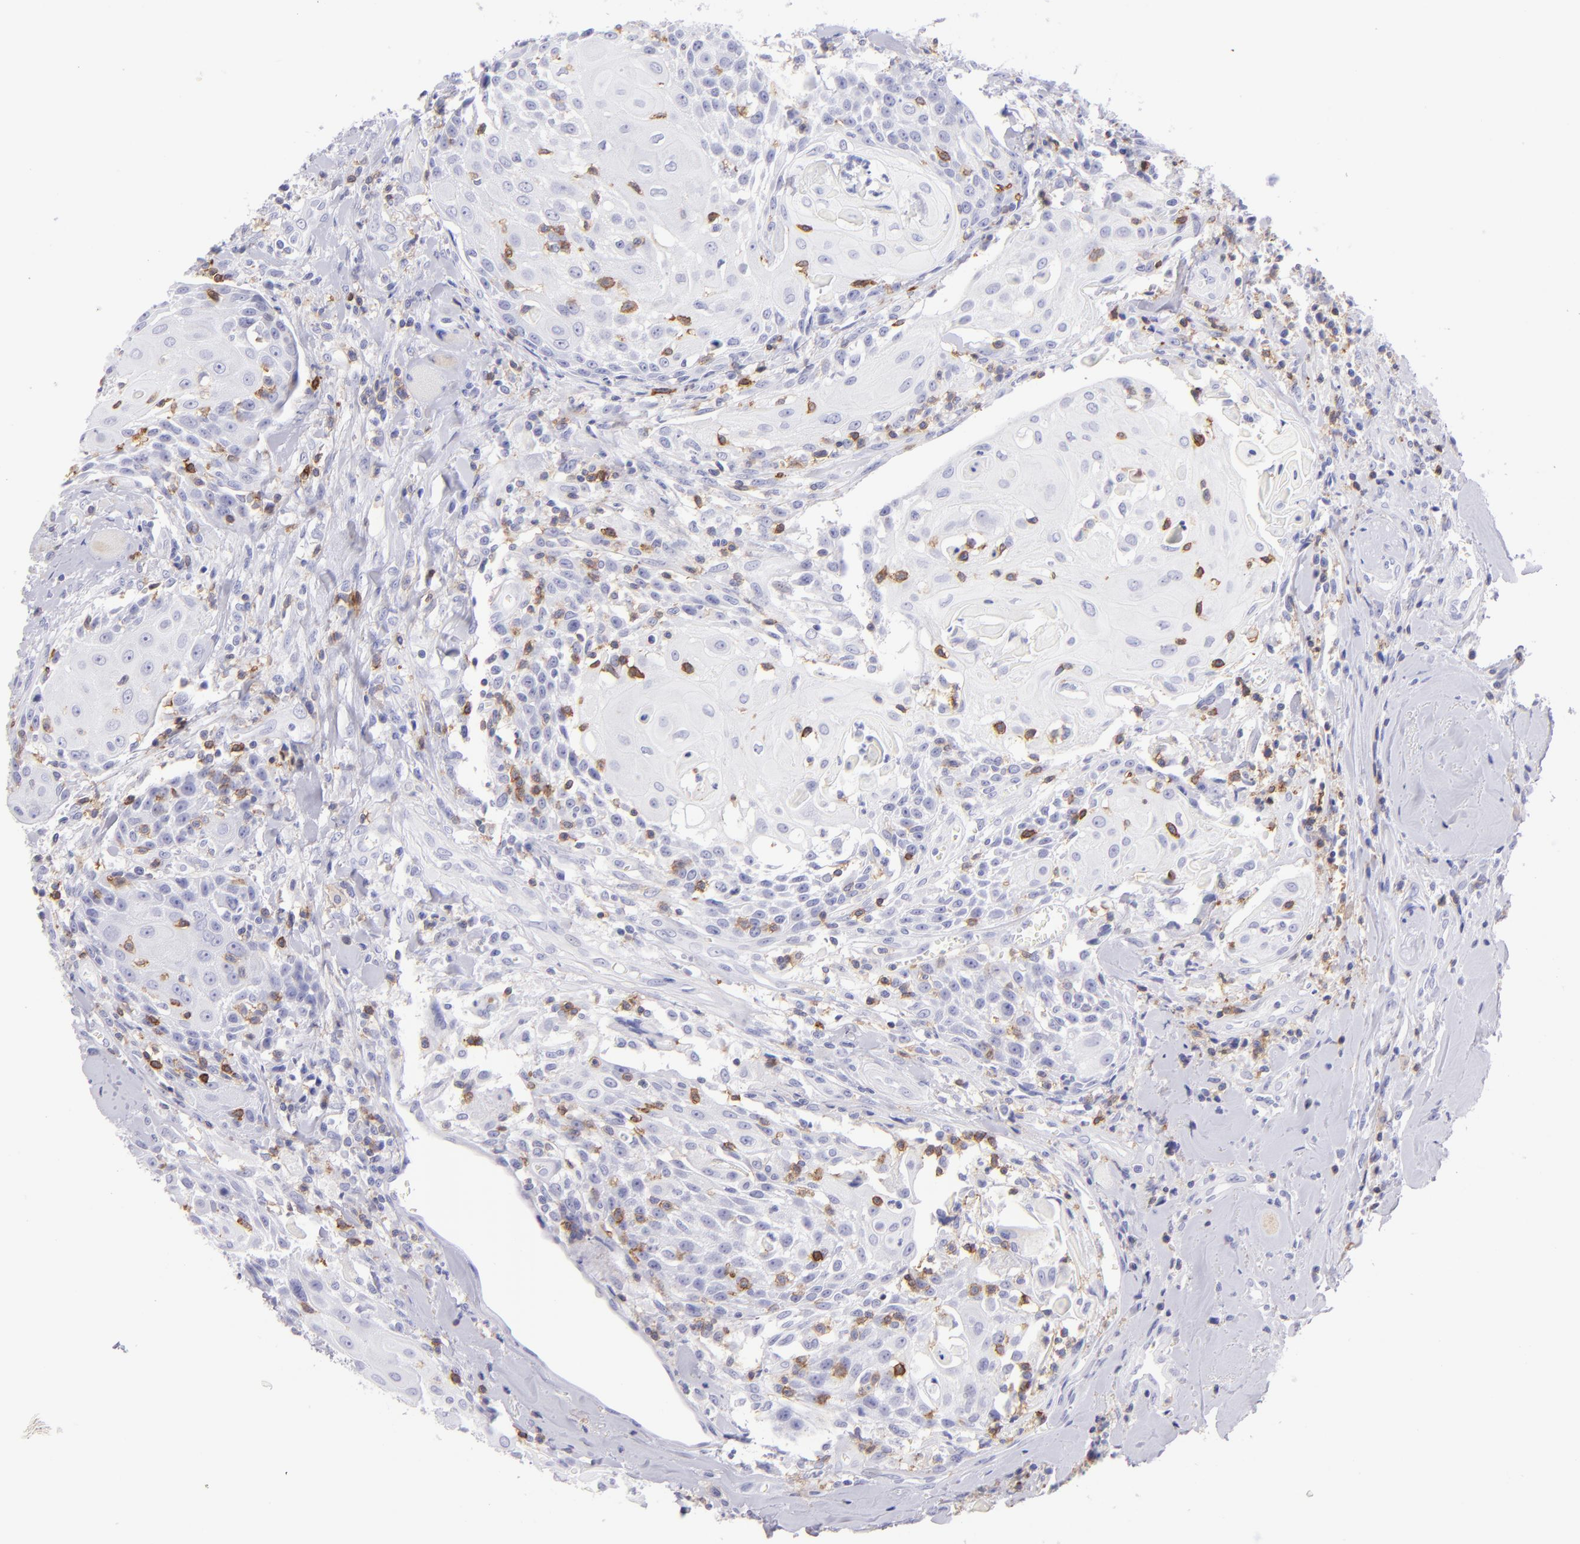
{"staining": {"intensity": "negative", "quantity": "none", "location": "none"}, "tissue": "head and neck cancer", "cell_type": "Tumor cells", "image_type": "cancer", "snomed": [{"axis": "morphology", "description": "Squamous cell carcinoma, NOS"}, {"axis": "topography", "description": "Oral tissue"}, {"axis": "topography", "description": "Head-Neck"}], "caption": "IHC photomicrograph of neoplastic tissue: head and neck cancer (squamous cell carcinoma) stained with DAB (3,3'-diaminobenzidine) displays no significant protein expression in tumor cells.", "gene": "CD69", "patient": {"sex": "female", "age": 82}}